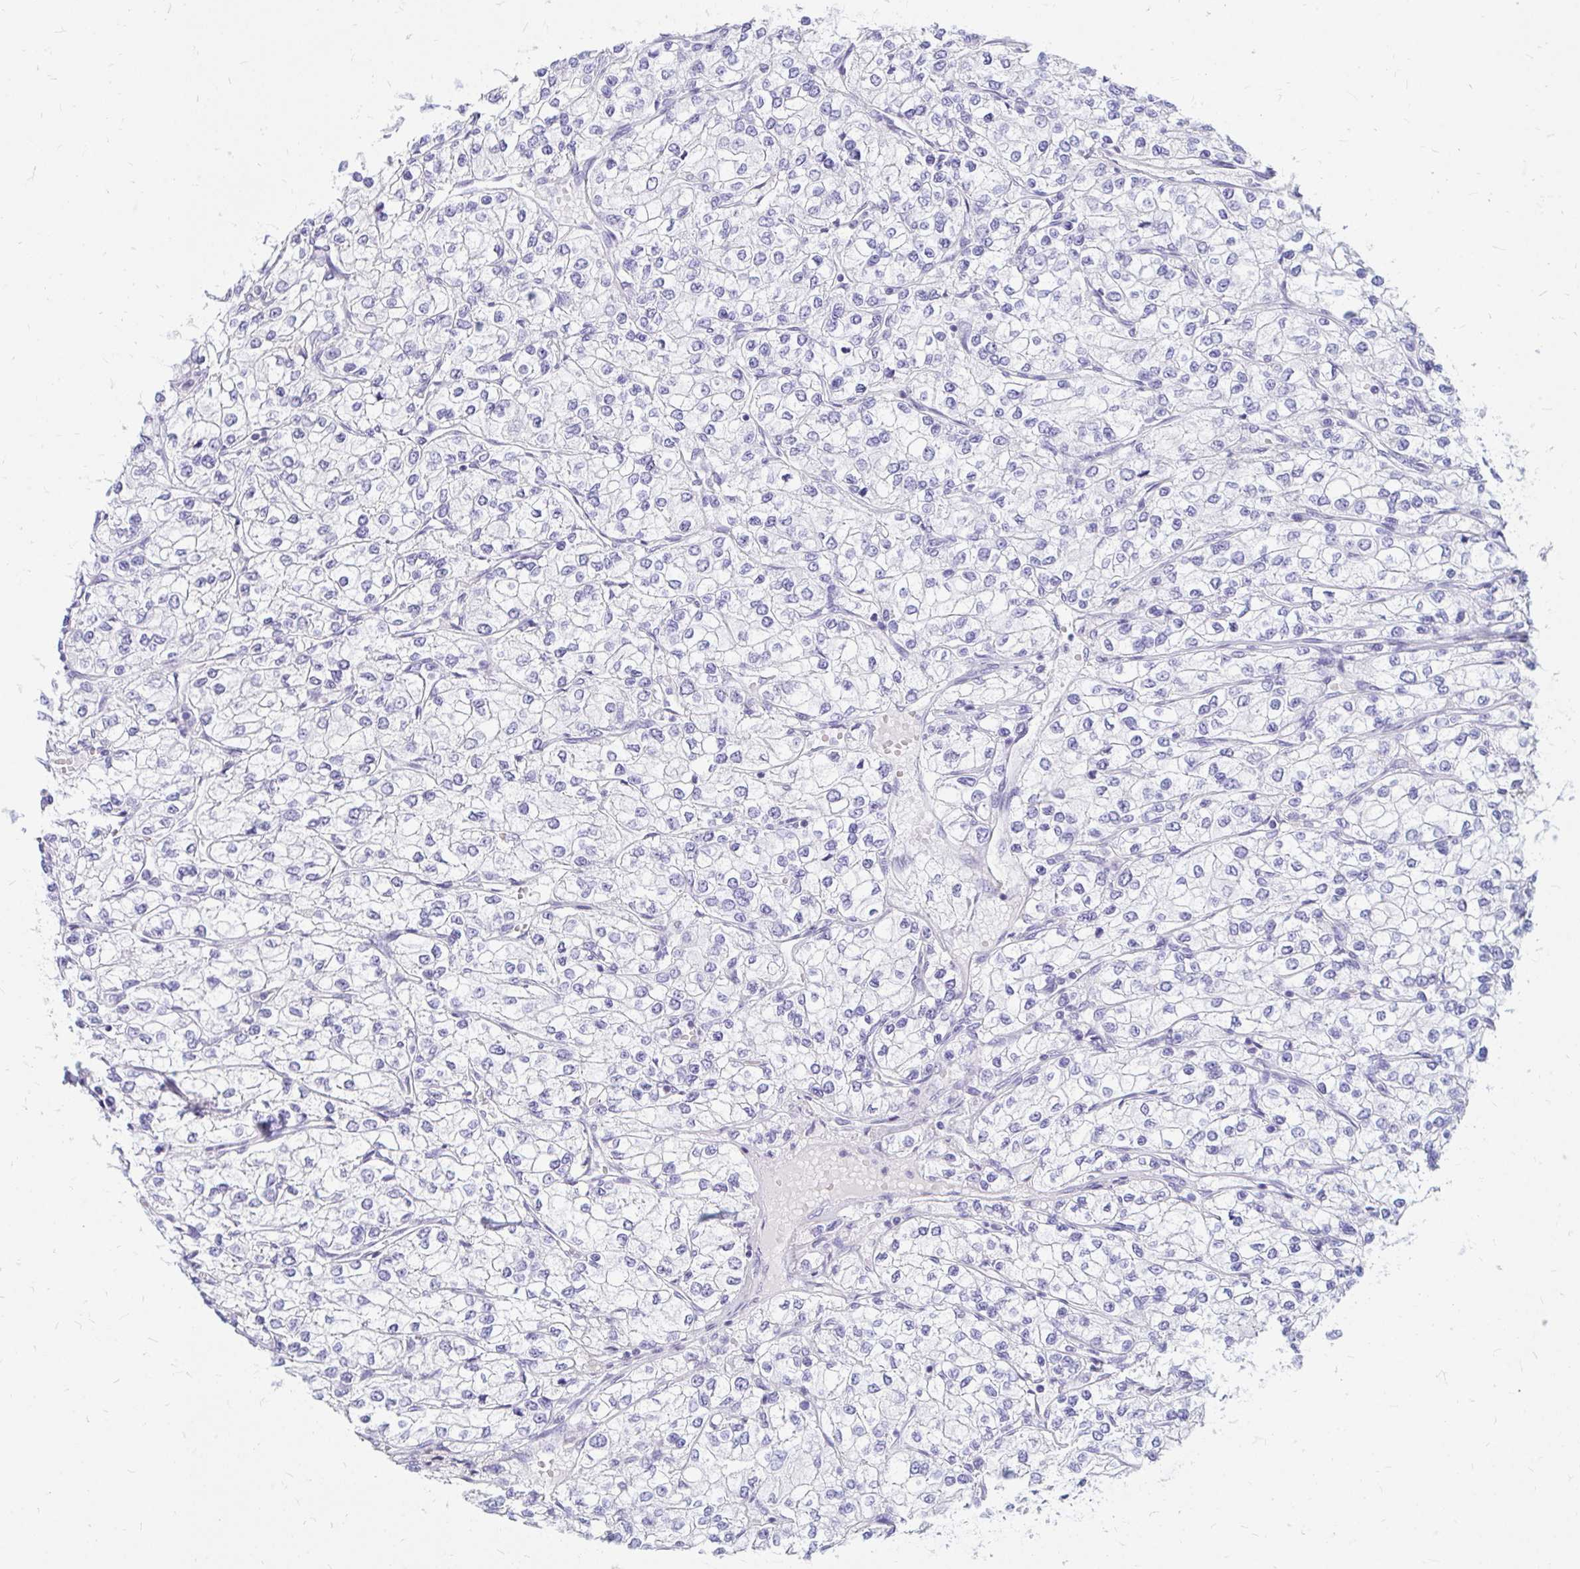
{"staining": {"intensity": "negative", "quantity": "none", "location": "none"}, "tissue": "renal cancer", "cell_type": "Tumor cells", "image_type": "cancer", "snomed": [{"axis": "morphology", "description": "Adenocarcinoma, NOS"}, {"axis": "topography", "description": "Kidney"}], "caption": "Human adenocarcinoma (renal) stained for a protein using IHC reveals no positivity in tumor cells.", "gene": "NANOGNB", "patient": {"sex": "male", "age": 80}}